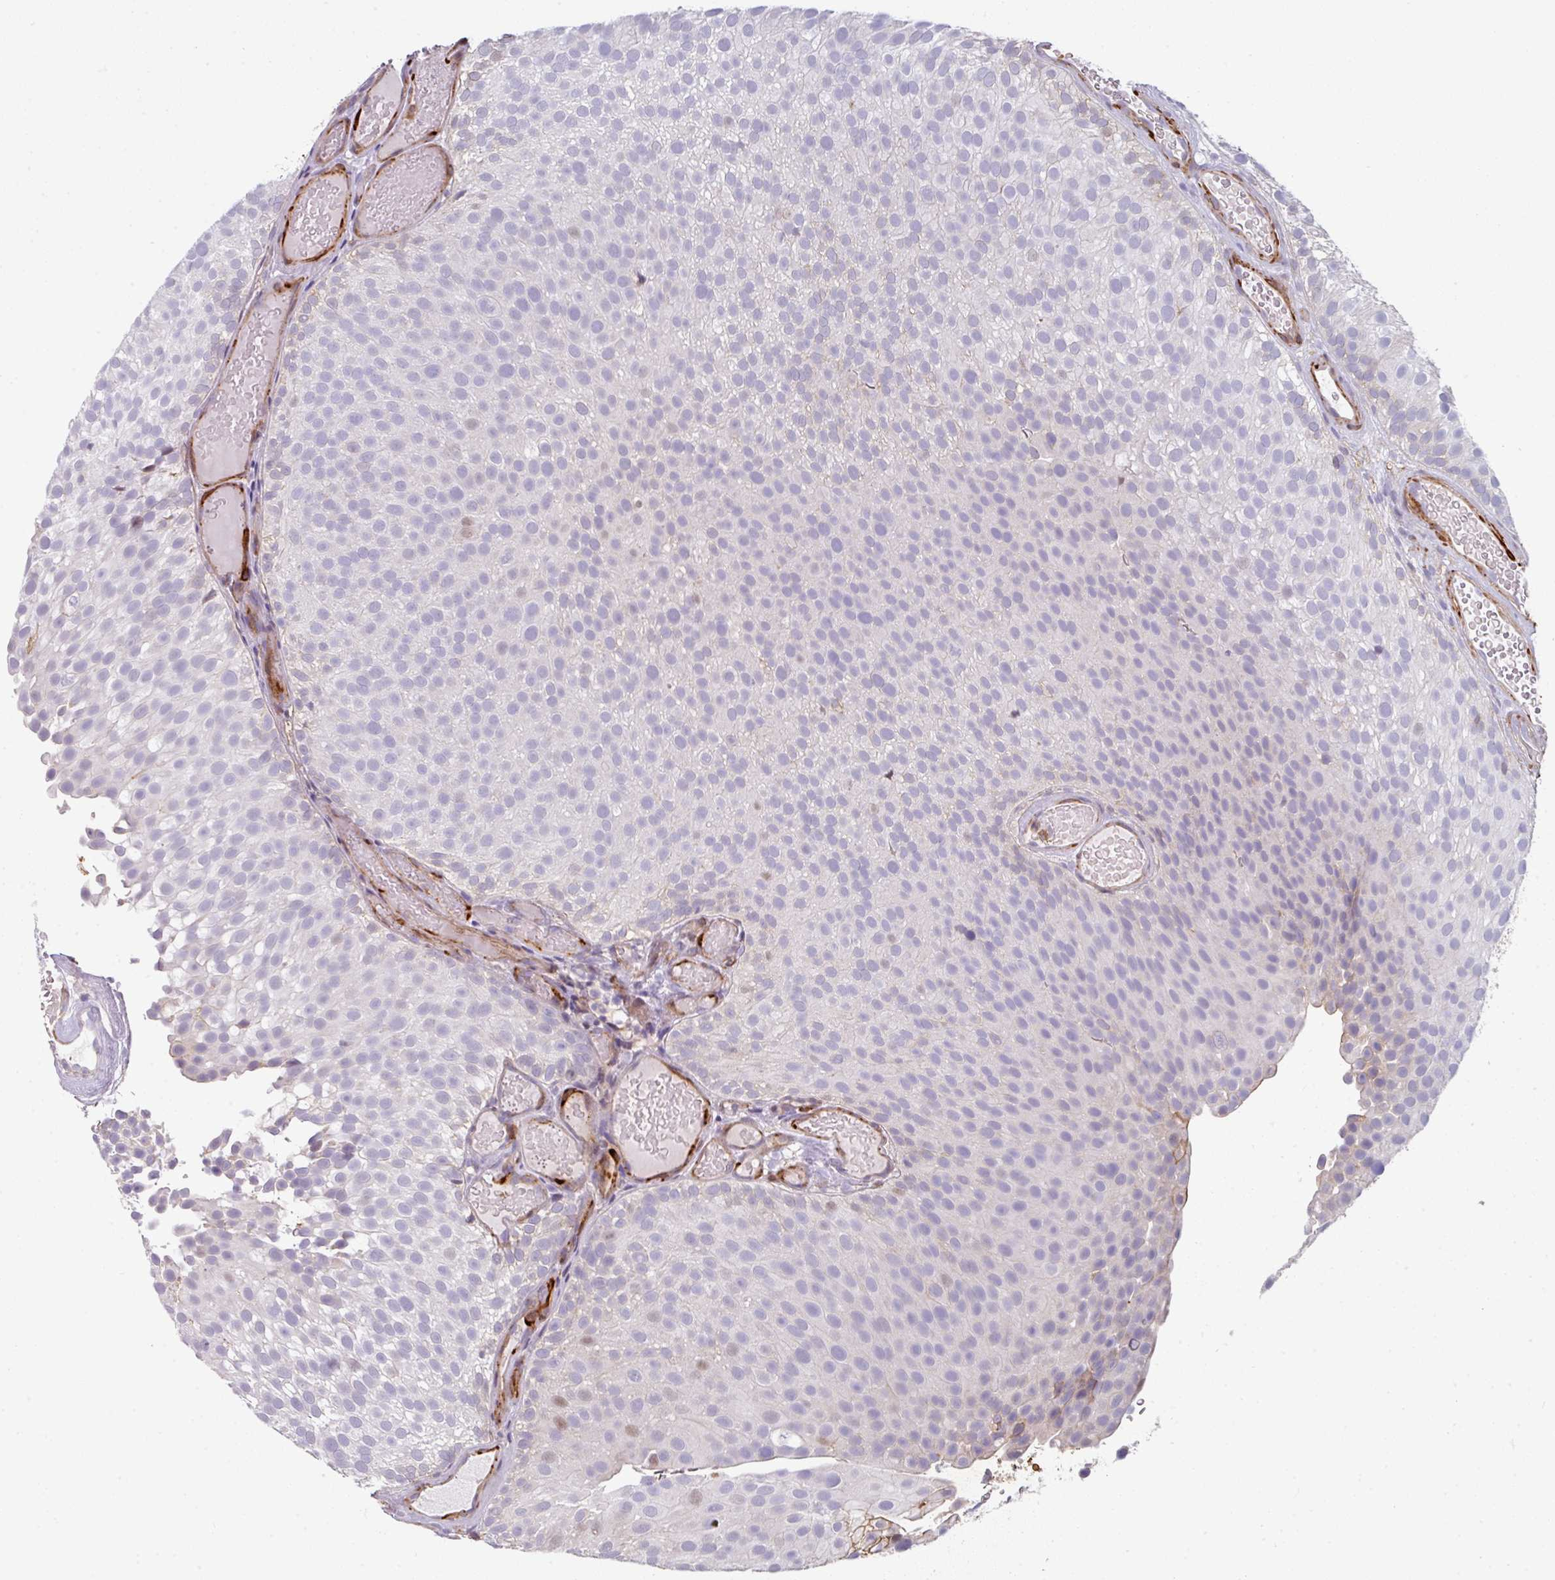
{"staining": {"intensity": "weak", "quantity": "<25%", "location": "nuclear"}, "tissue": "urothelial cancer", "cell_type": "Tumor cells", "image_type": "cancer", "snomed": [{"axis": "morphology", "description": "Urothelial carcinoma, Low grade"}, {"axis": "topography", "description": "Urinary bladder"}], "caption": "Urothelial cancer was stained to show a protein in brown. There is no significant positivity in tumor cells. Nuclei are stained in blue.", "gene": "BEND5", "patient": {"sex": "male", "age": 78}}